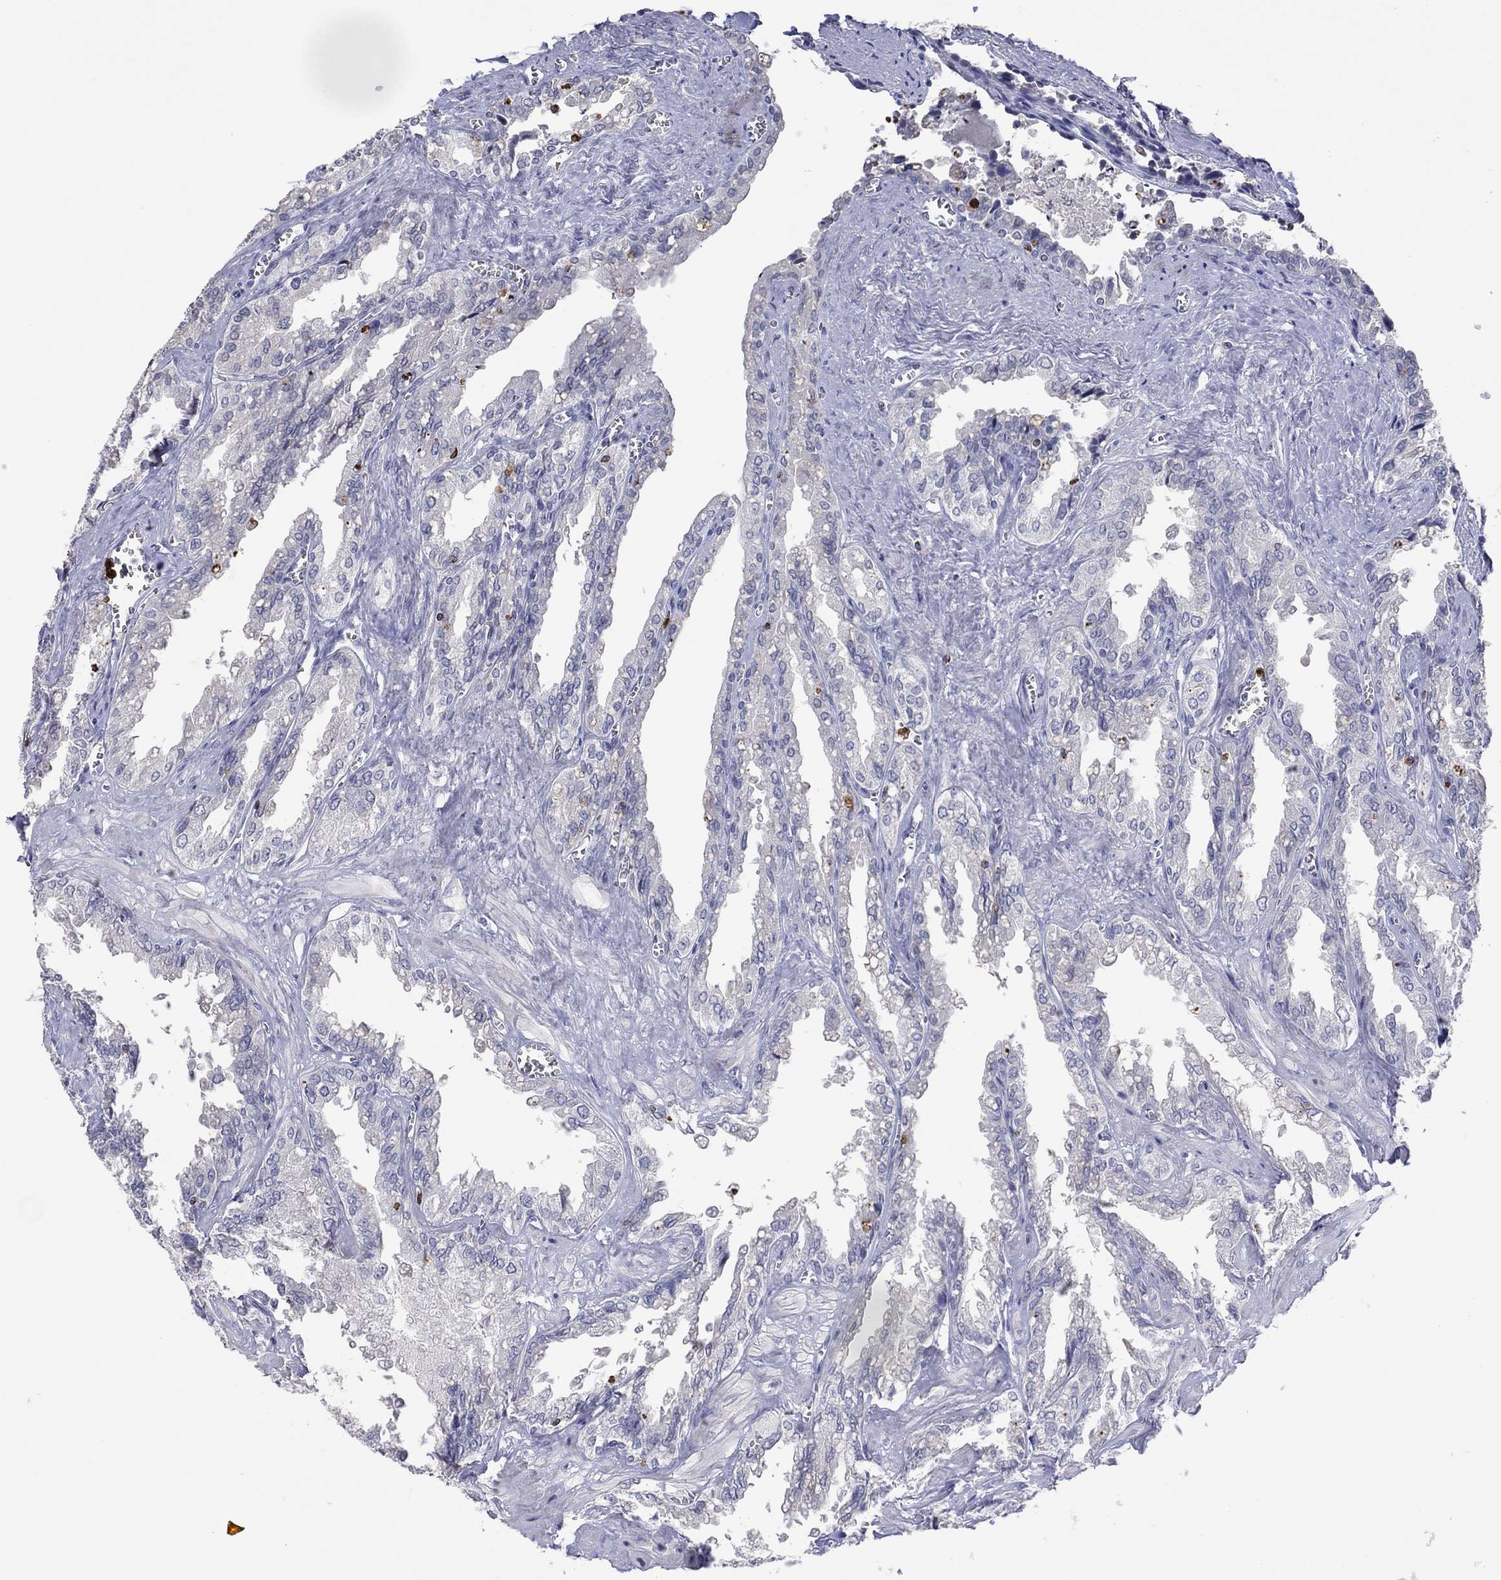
{"staining": {"intensity": "negative", "quantity": "none", "location": "none"}, "tissue": "seminal vesicle", "cell_type": "Glandular cells", "image_type": "normal", "snomed": [{"axis": "morphology", "description": "Normal tissue, NOS"}, {"axis": "topography", "description": "Seminal veicle"}], "caption": "High power microscopy photomicrograph of an immunohistochemistry photomicrograph of normal seminal vesicle, revealing no significant positivity in glandular cells. (Immunohistochemistry, brightfield microscopy, high magnification).", "gene": "CCL5", "patient": {"sex": "male", "age": 67}}